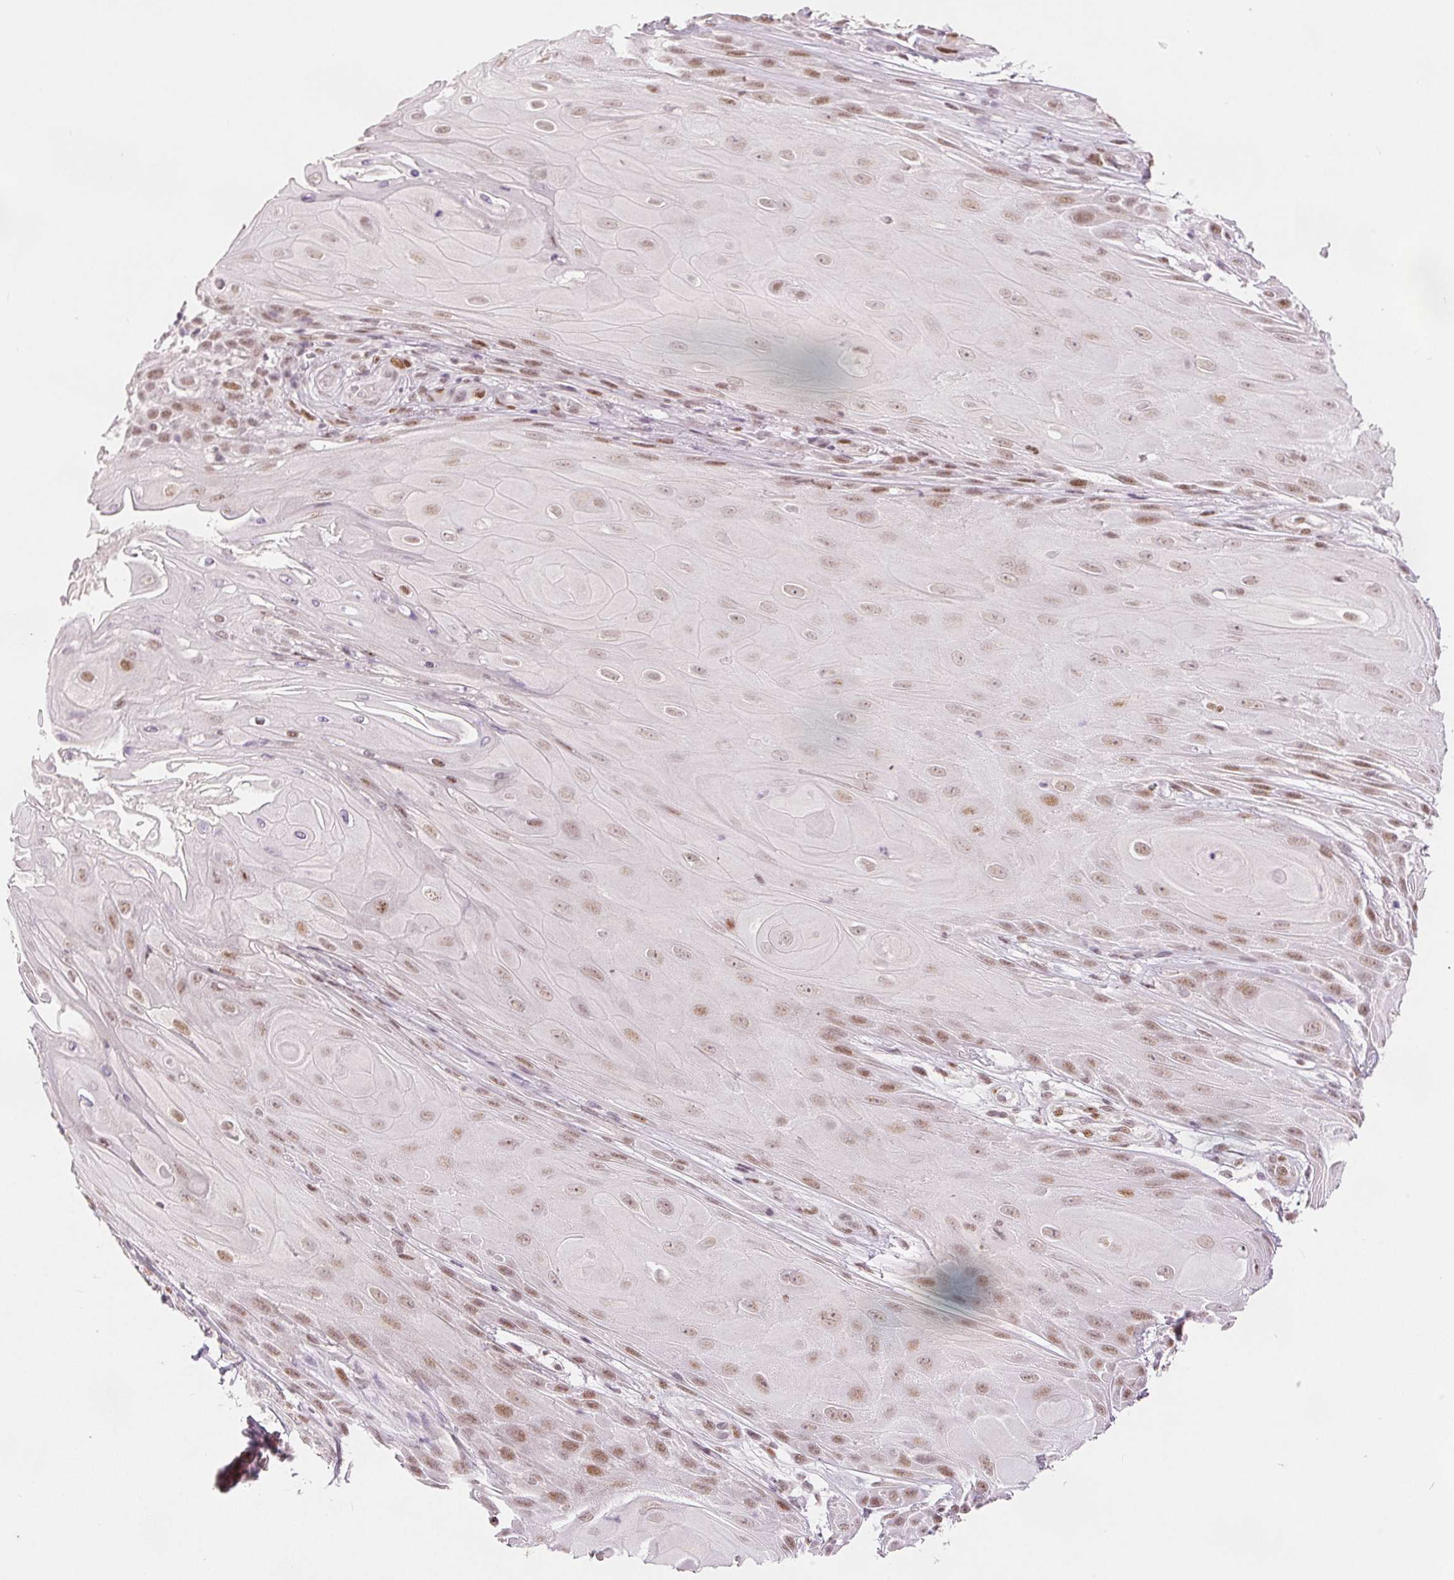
{"staining": {"intensity": "weak", "quantity": ">75%", "location": "nuclear"}, "tissue": "skin cancer", "cell_type": "Tumor cells", "image_type": "cancer", "snomed": [{"axis": "morphology", "description": "Squamous cell carcinoma, NOS"}, {"axis": "topography", "description": "Skin"}], "caption": "Tumor cells display low levels of weak nuclear expression in about >75% of cells in human skin squamous cell carcinoma.", "gene": "ZNF703", "patient": {"sex": "male", "age": 62}}